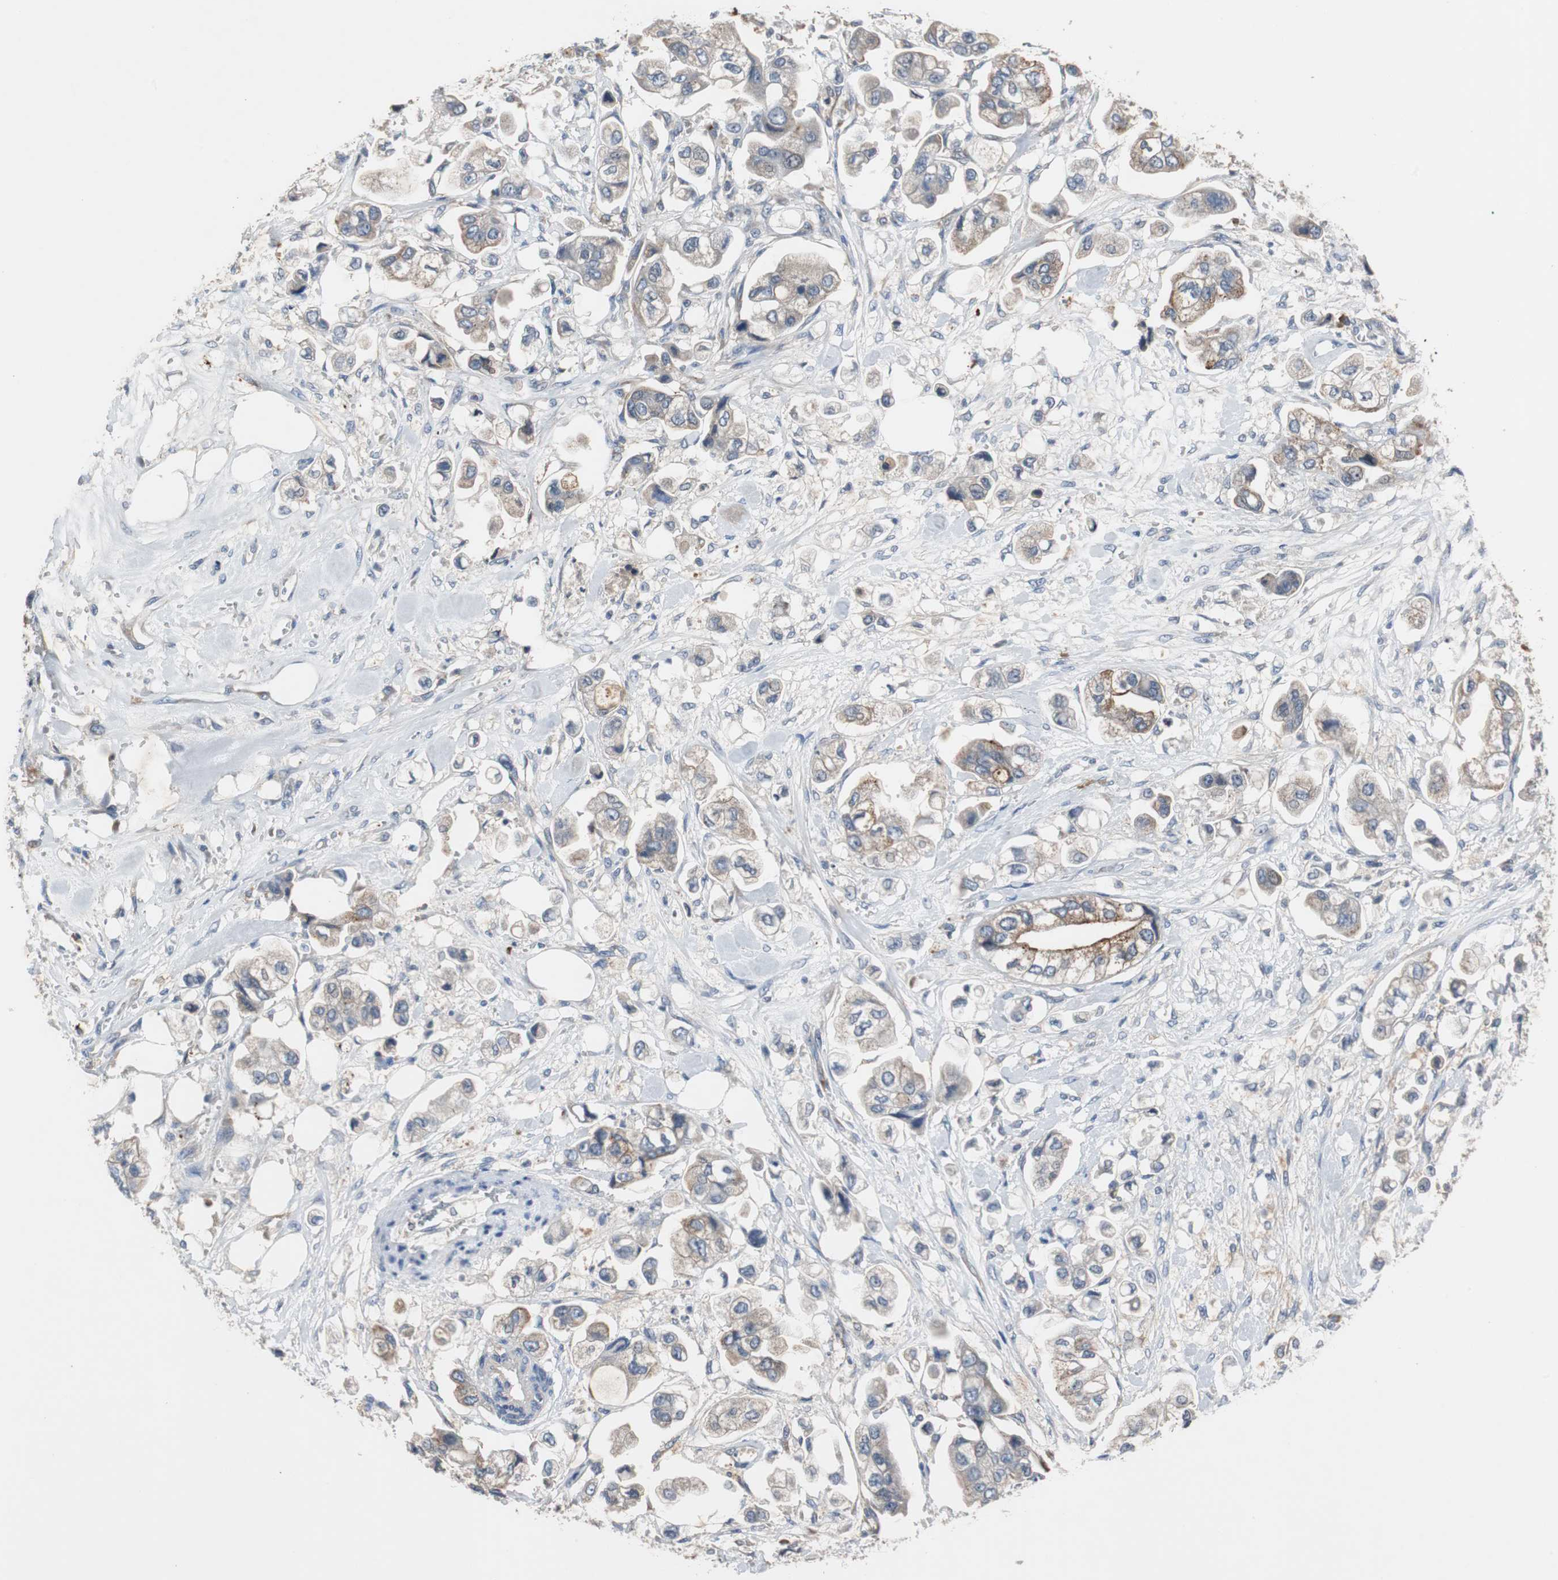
{"staining": {"intensity": "weak", "quantity": "<25%", "location": "cytoplasmic/membranous"}, "tissue": "stomach cancer", "cell_type": "Tumor cells", "image_type": "cancer", "snomed": [{"axis": "morphology", "description": "Adenocarcinoma, NOS"}, {"axis": "topography", "description": "Stomach"}], "caption": "This is a histopathology image of immunohistochemistry (IHC) staining of adenocarcinoma (stomach), which shows no staining in tumor cells.", "gene": "SORT1", "patient": {"sex": "male", "age": 62}}